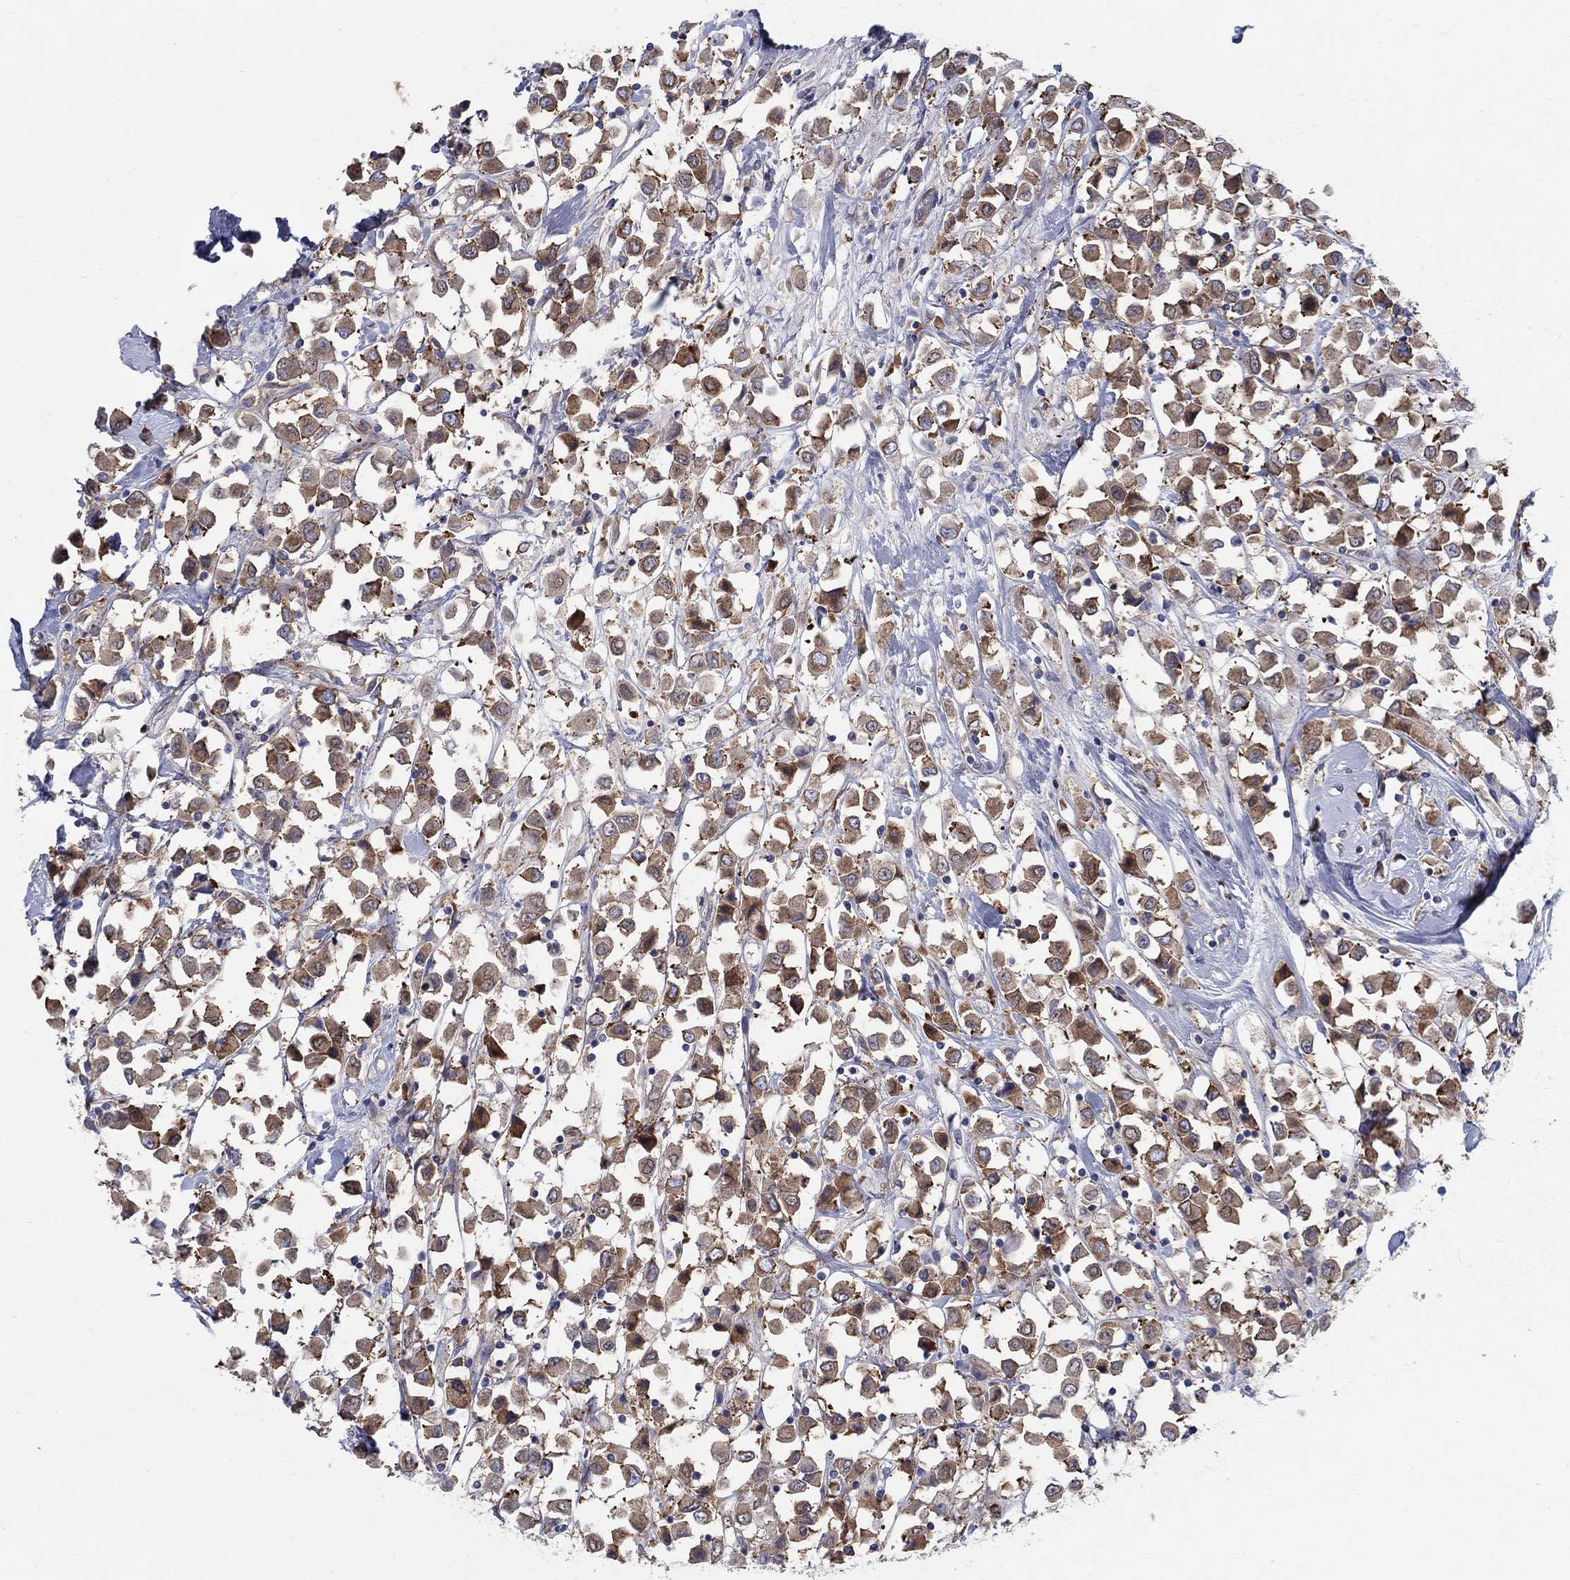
{"staining": {"intensity": "moderate", "quantity": ">75%", "location": "cytoplasmic/membranous"}, "tissue": "breast cancer", "cell_type": "Tumor cells", "image_type": "cancer", "snomed": [{"axis": "morphology", "description": "Duct carcinoma"}, {"axis": "topography", "description": "Breast"}], "caption": "A histopathology image showing moderate cytoplasmic/membranous staining in about >75% of tumor cells in breast cancer, as visualized by brown immunohistochemical staining.", "gene": "TMEM59", "patient": {"sex": "female", "age": 61}}